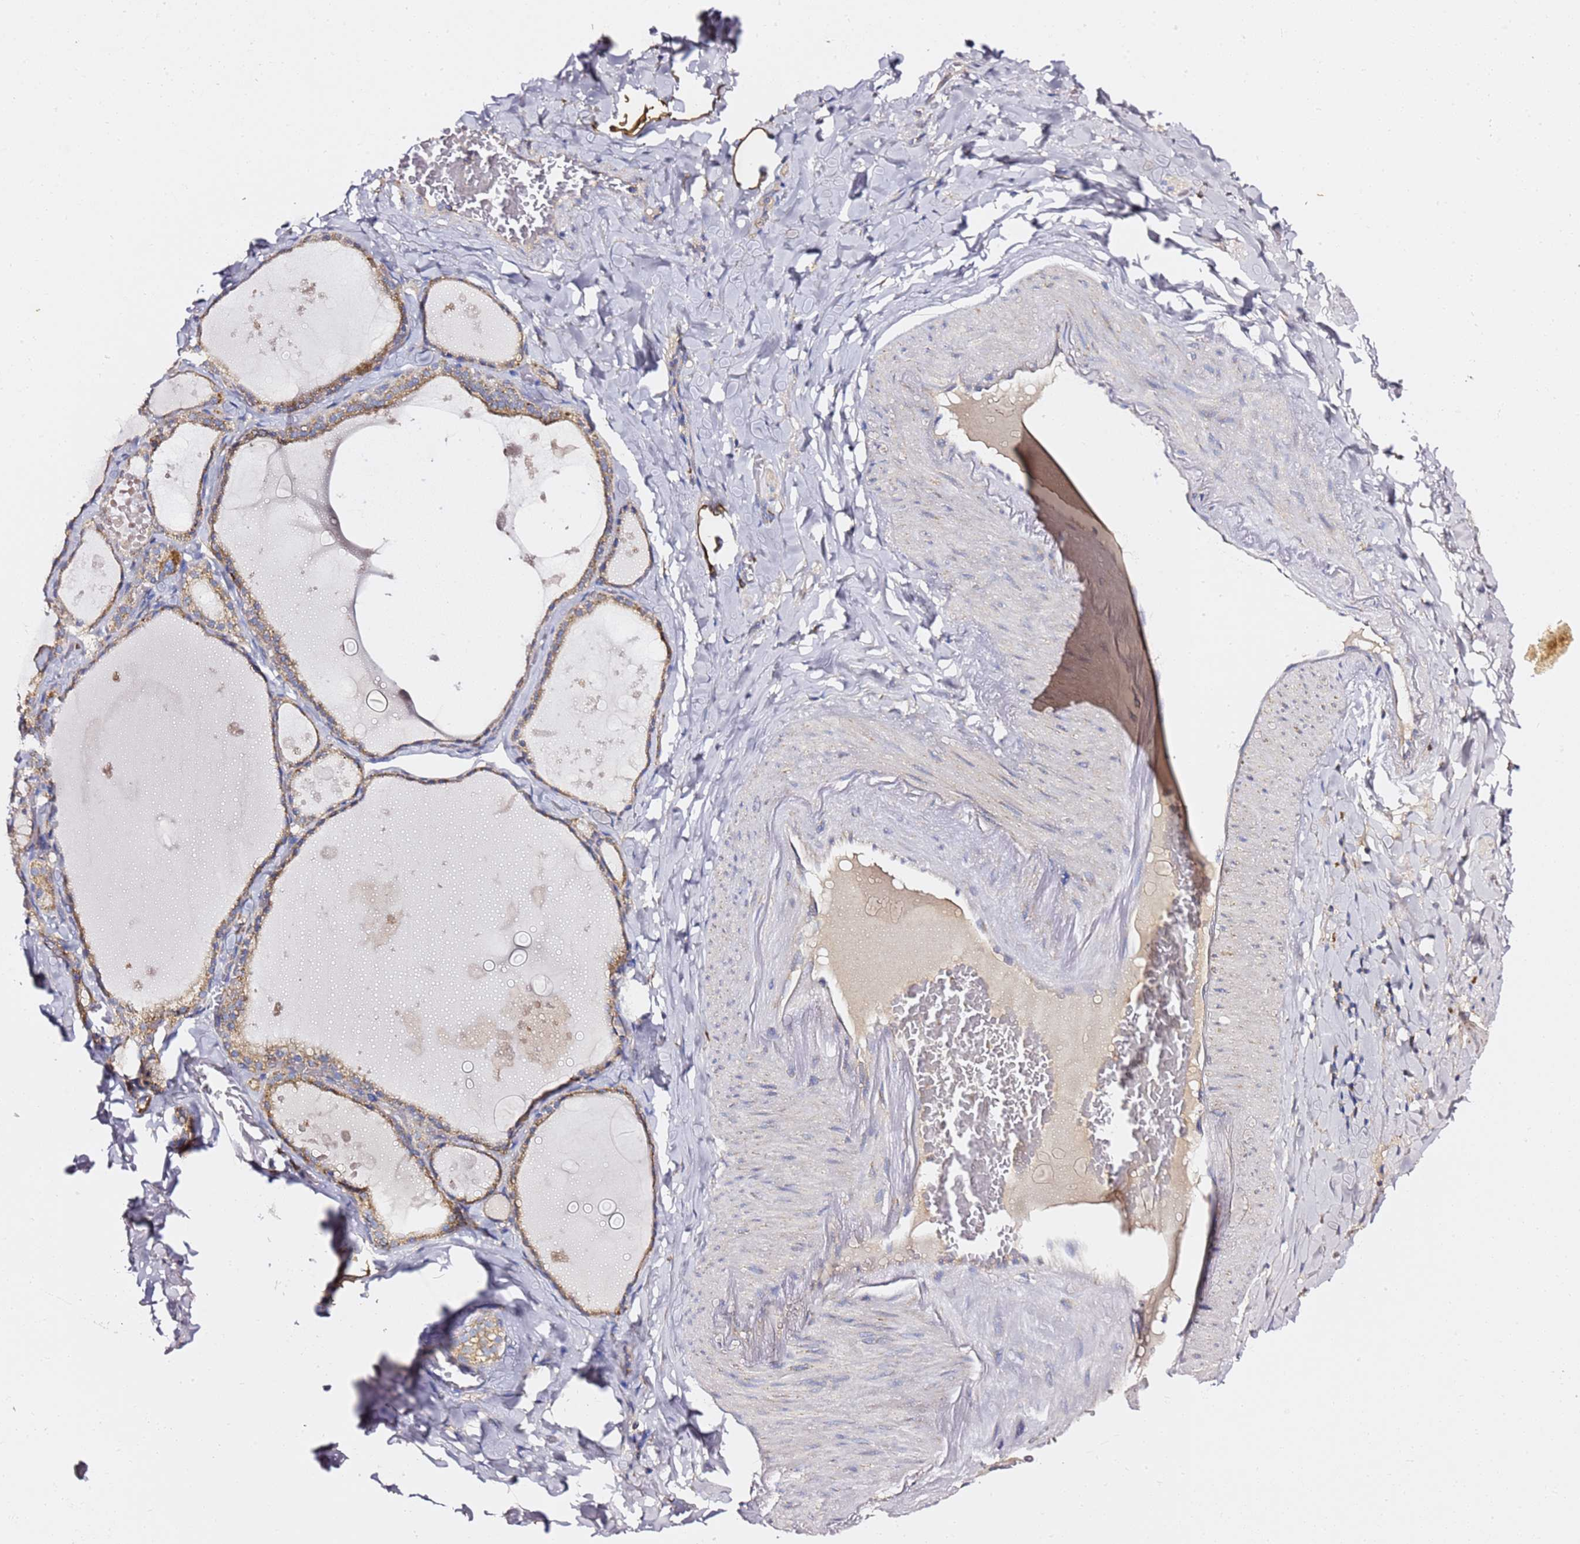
{"staining": {"intensity": "moderate", "quantity": ">75%", "location": "cytoplasmic/membranous"}, "tissue": "thyroid gland", "cell_type": "Glandular cells", "image_type": "normal", "snomed": [{"axis": "morphology", "description": "Normal tissue, NOS"}, {"axis": "topography", "description": "Thyroid gland"}], "caption": "Brown immunohistochemical staining in unremarkable human thyroid gland demonstrates moderate cytoplasmic/membranous positivity in approximately >75% of glandular cells.", "gene": "C19orf12", "patient": {"sex": "male", "age": 56}}